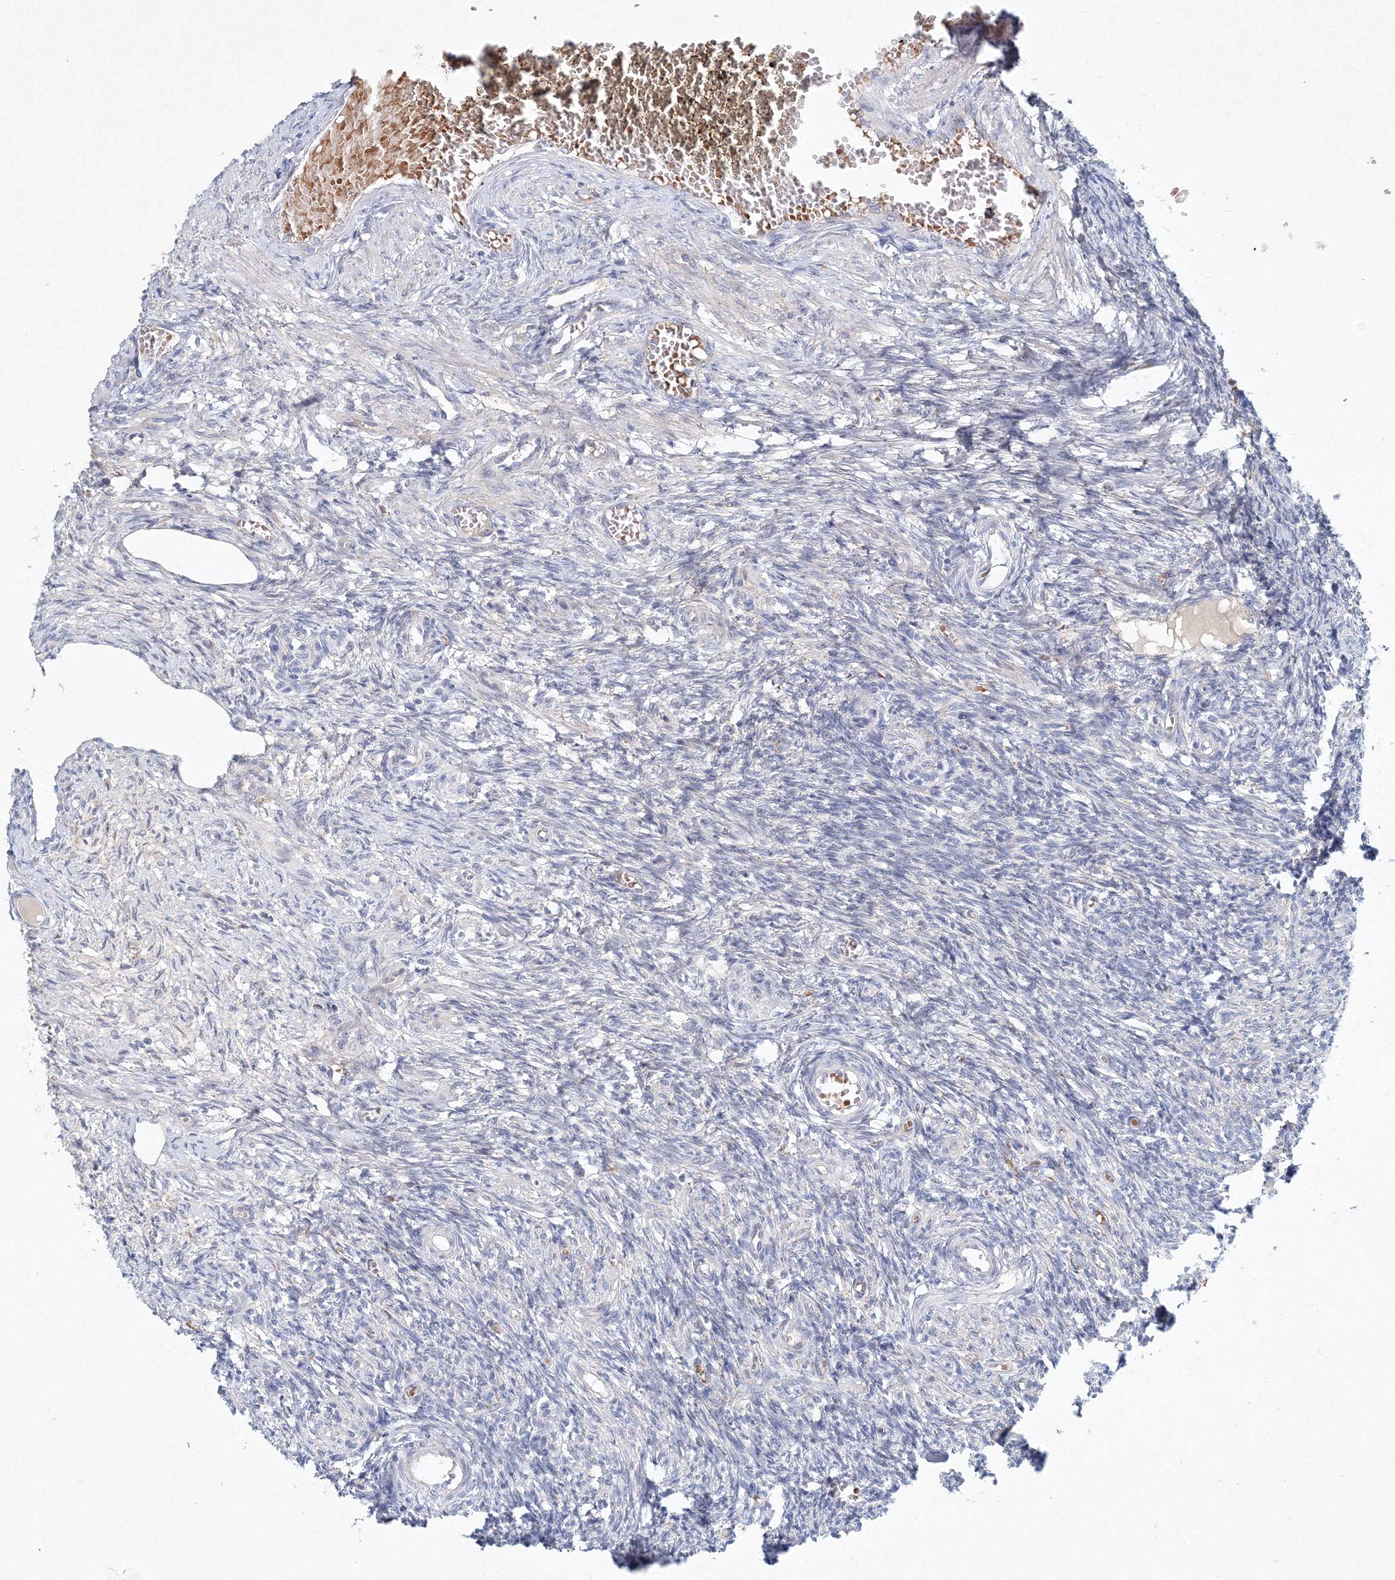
{"staining": {"intensity": "negative", "quantity": "none", "location": "none"}, "tissue": "ovary", "cell_type": "Ovarian stroma cells", "image_type": "normal", "snomed": [{"axis": "morphology", "description": "Normal tissue, NOS"}, {"axis": "topography", "description": "Ovary"}], "caption": "Protein analysis of normal ovary shows no significant staining in ovarian stroma cells. (Stains: DAB immunohistochemistry (IHC) with hematoxylin counter stain, Microscopy: brightfield microscopy at high magnification).", "gene": "SH3BP5", "patient": {"sex": "female", "age": 27}}